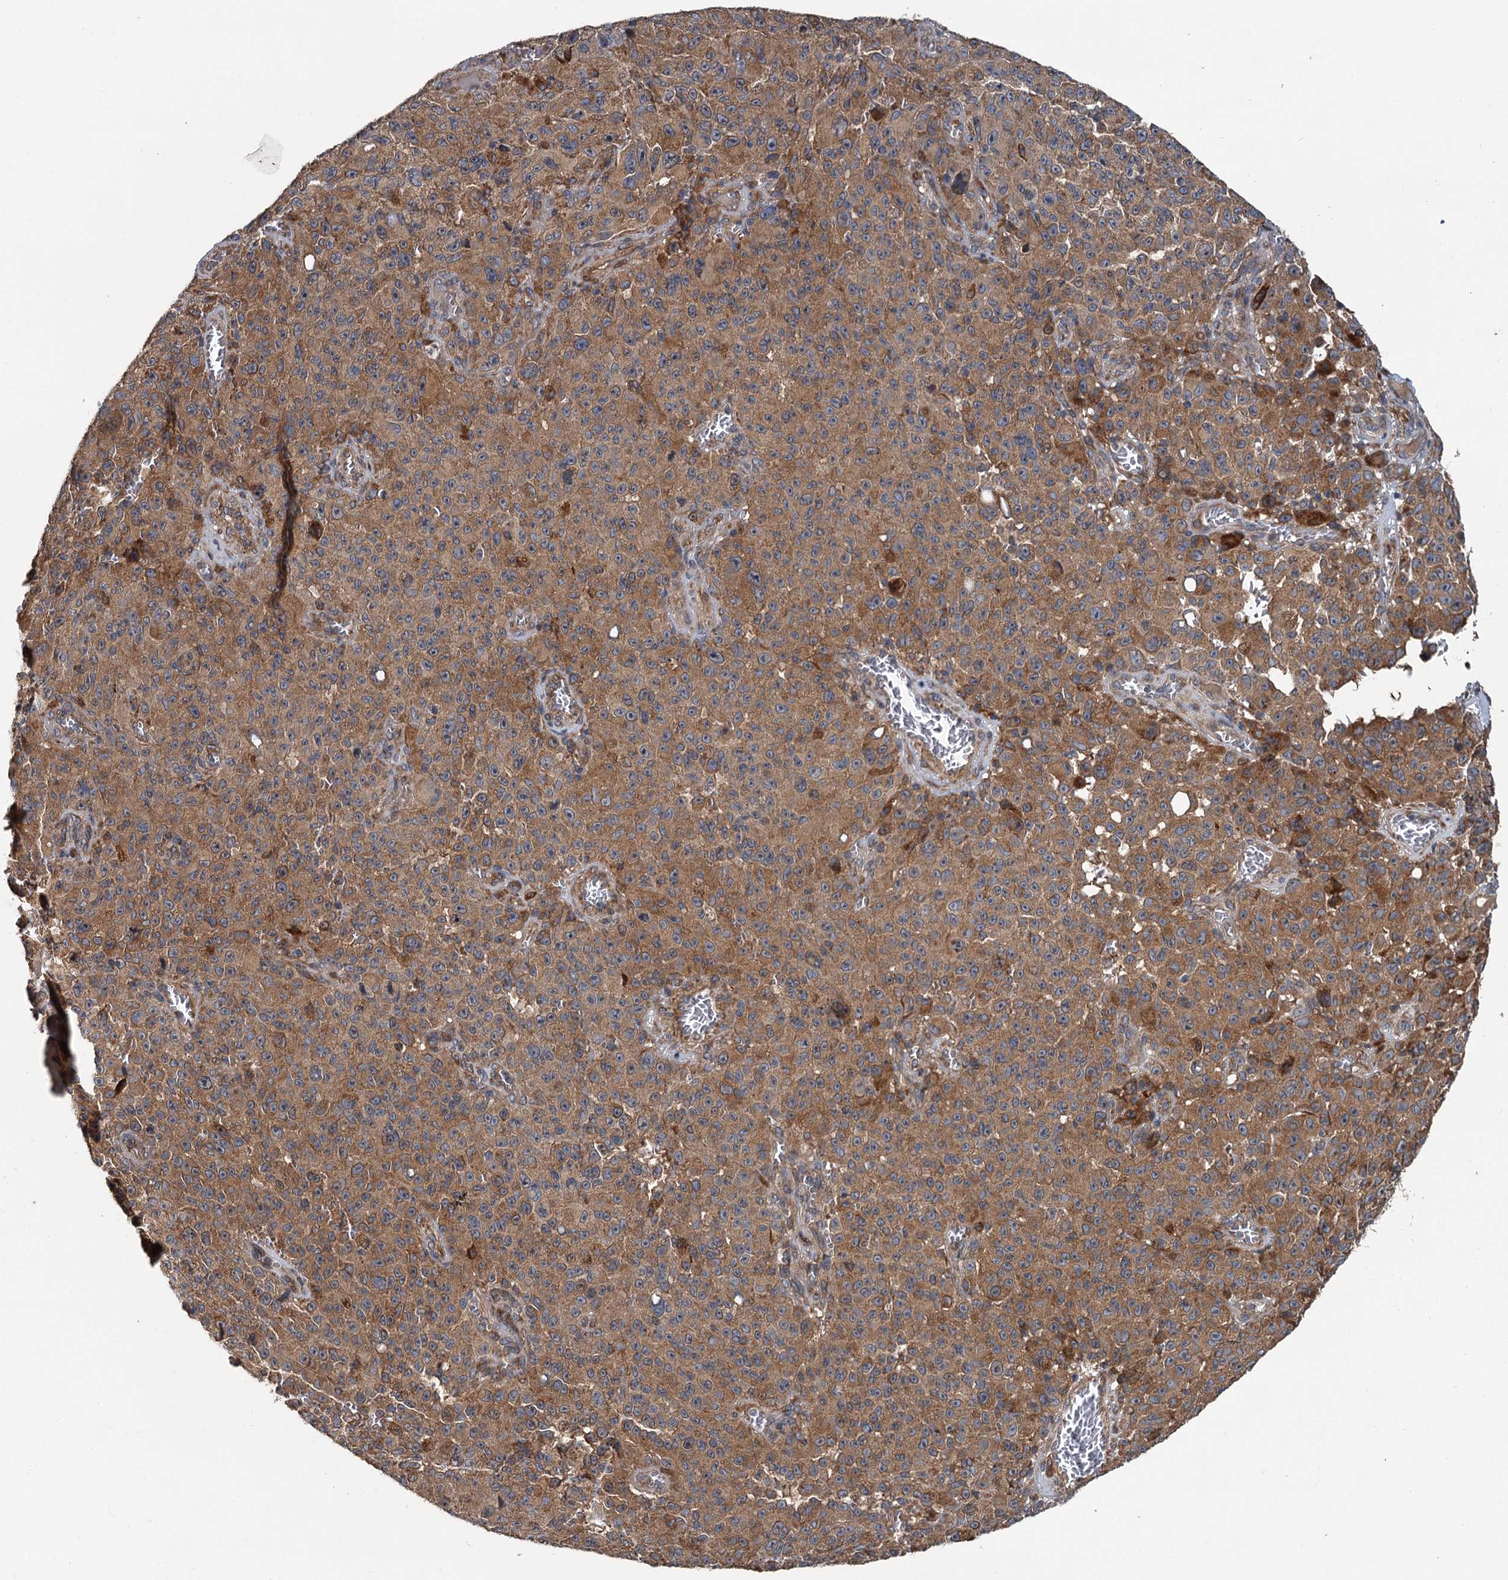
{"staining": {"intensity": "moderate", "quantity": ">75%", "location": "cytoplasmic/membranous"}, "tissue": "melanoma", "cell_type": "Tumor cells", "image_type": "cancer", "snomed": [{"axis": "morphology", "description": "Malignant melanoma, NOS"}, {"axis": "topography", "description": "Skin"}], "caption": "Immunohistochemical staining of malignant melanoma reveals medium levels of moderate cytoplasmic/membranous positivity in approximately >75% of tumor cells.", "gene": "LRRK2", "patient": {"sex": "female", "age": 82}}